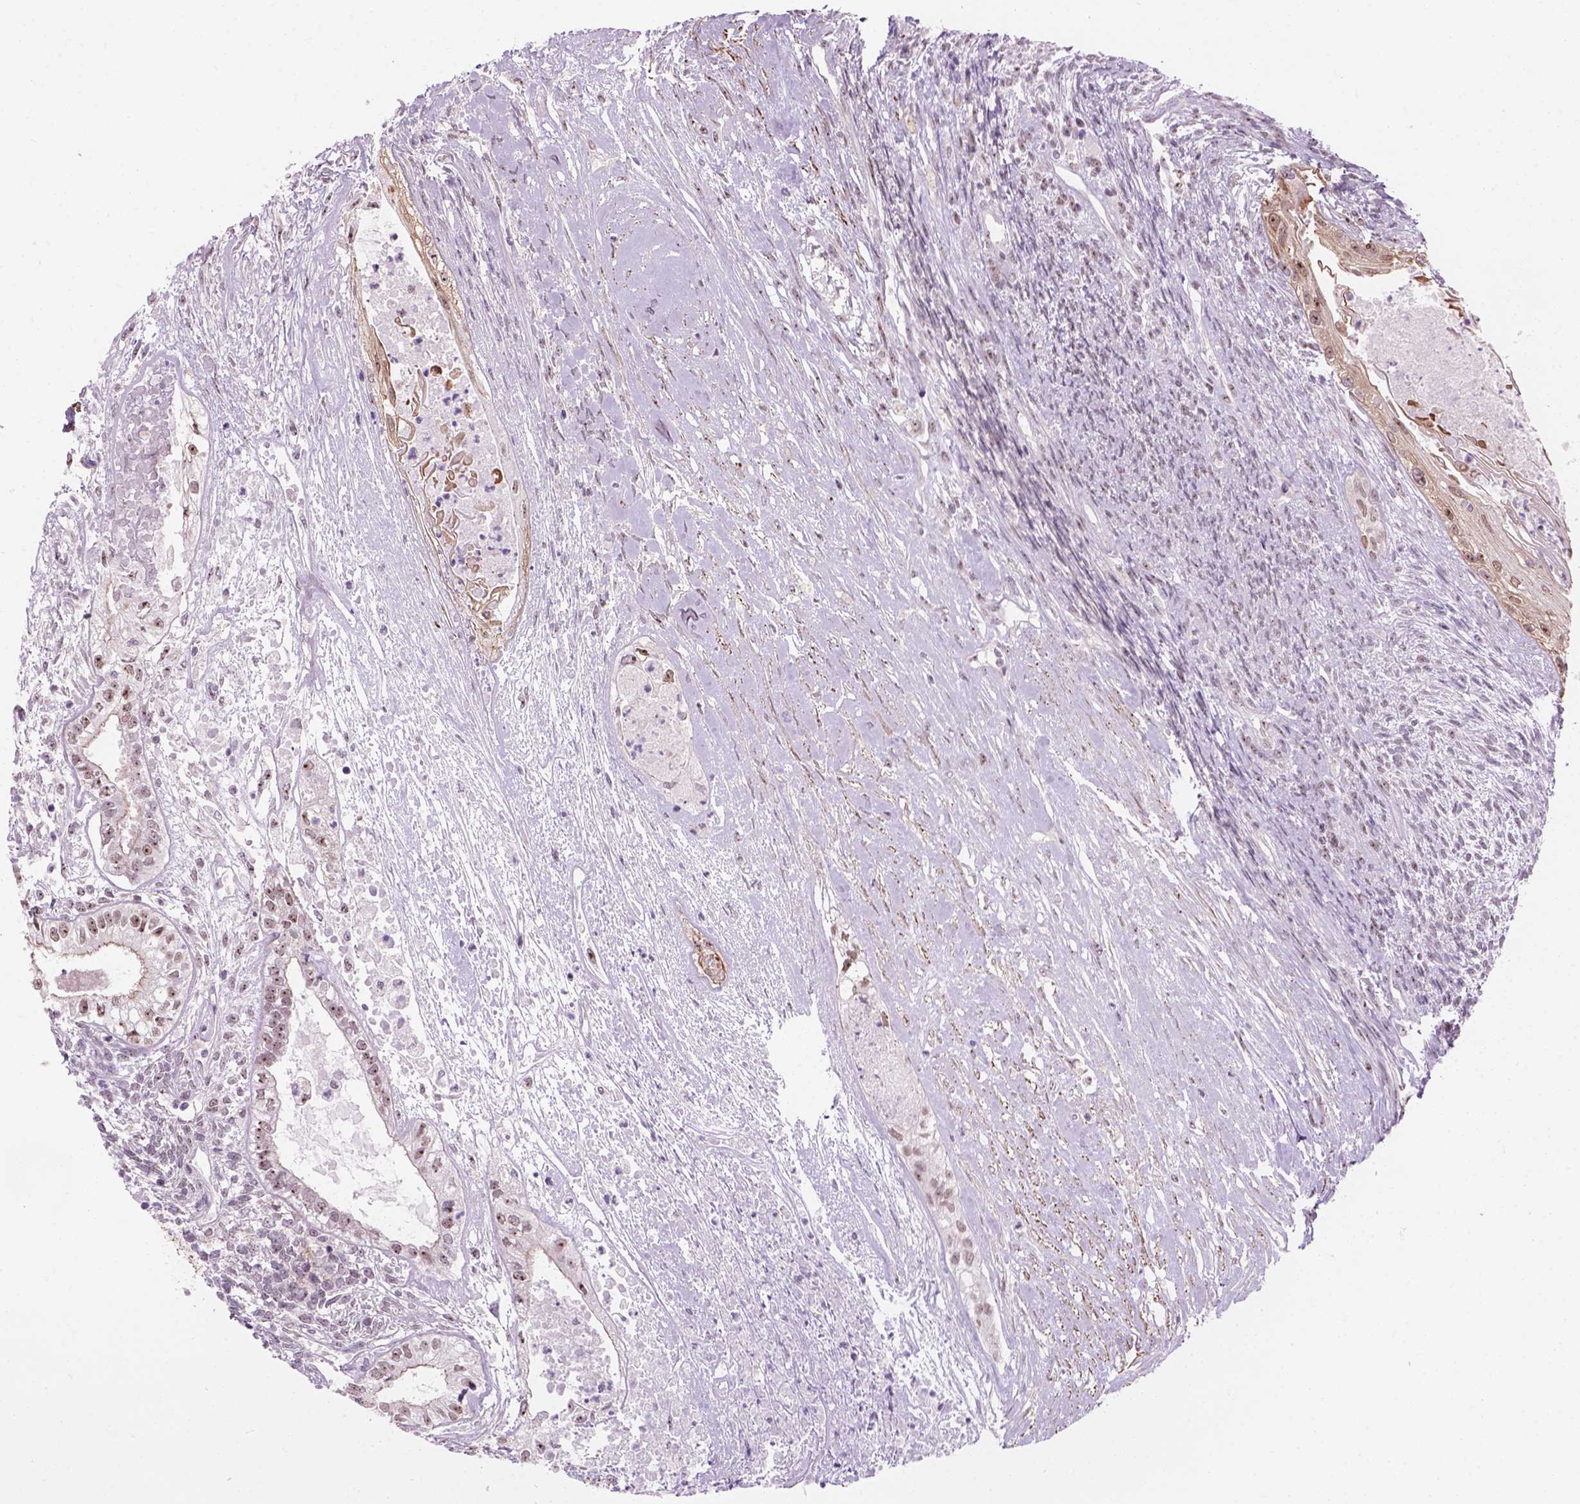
{"staining": {"intensity": "moderate", "quantity": ">75%", "location": "nuclear"}, "tissue": "testis cancer", "cell_type": "Tumor cells", "image_type": "cancer", "snomed": [{"axis": "morphology", "description": "Carcinoma, Embryonal, NOS"}, {"axis": "topography", "description": "Testis"}], "caption": "An immunohistochemistry photomicrograph of neoplastic tissue is shown. Protein staining in brown labels moderate nuclear positivity in testis embryonal carcinoma within tumor cells. (Stains: DAB (3,3'-diaminobenzidine) in brown, nuclei in blue, Microscopy: brightfield microscopy at high magnification).", "gene": "RRS1", "patient": {"sex": "male", "age": 37}}